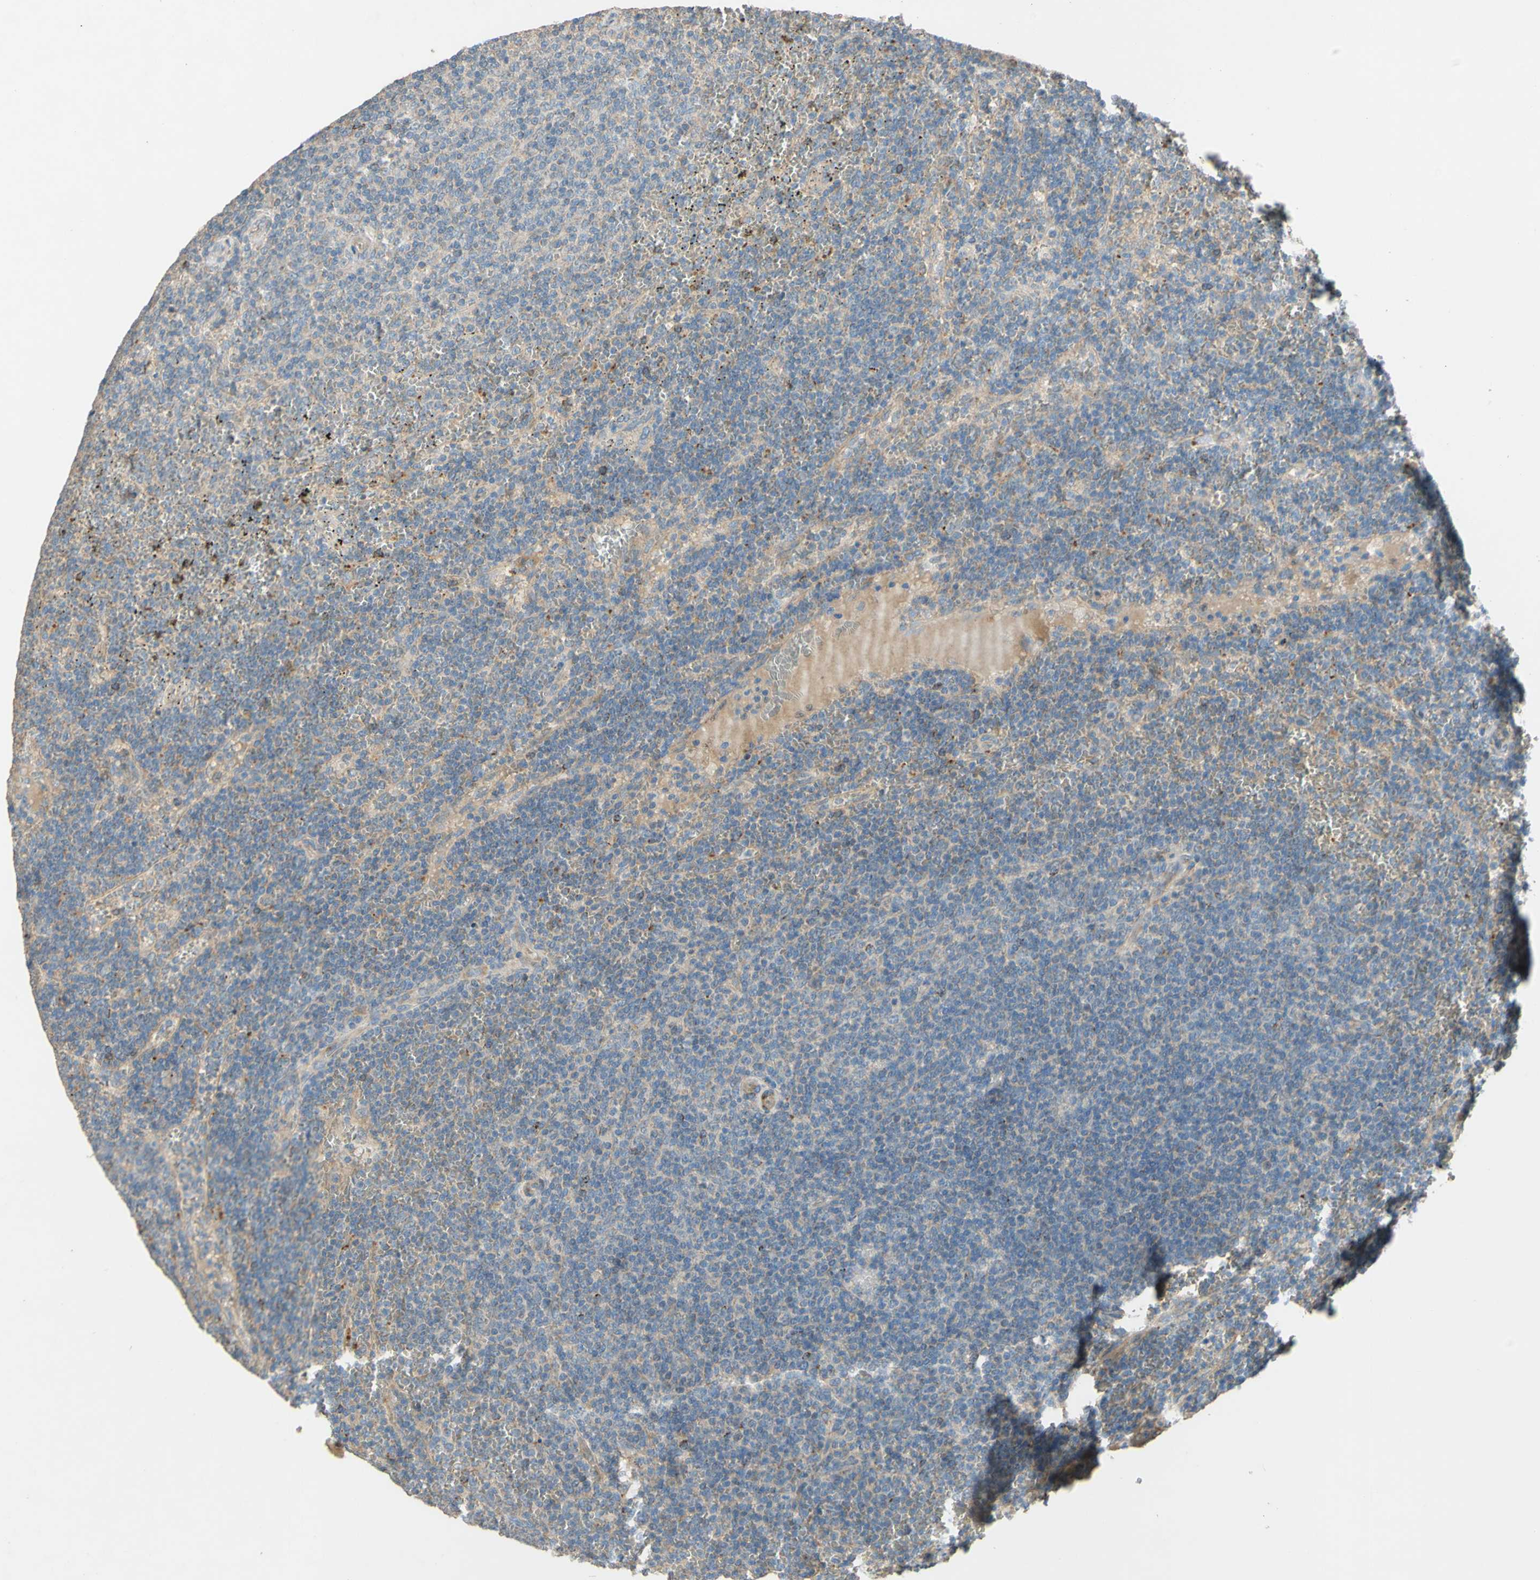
{"staining": {"intensity": "negative", "quantity": "none", "location": "none"}, "tissue": "lymphoma", "cell_type": "Tumor cells", "image_type": "cancer", "snomed": [{"axis": "morphology", "description": "Malignant lymphoma, non-Hodgkin's type, Low grade"}, {"axis": "topography", "description": "Spleen"}], "caption": "Tumor cells are negative for brown protein staining in lymphoma.", "gene": "DKK3", "patient": {"sex": "female", "age": 50}}